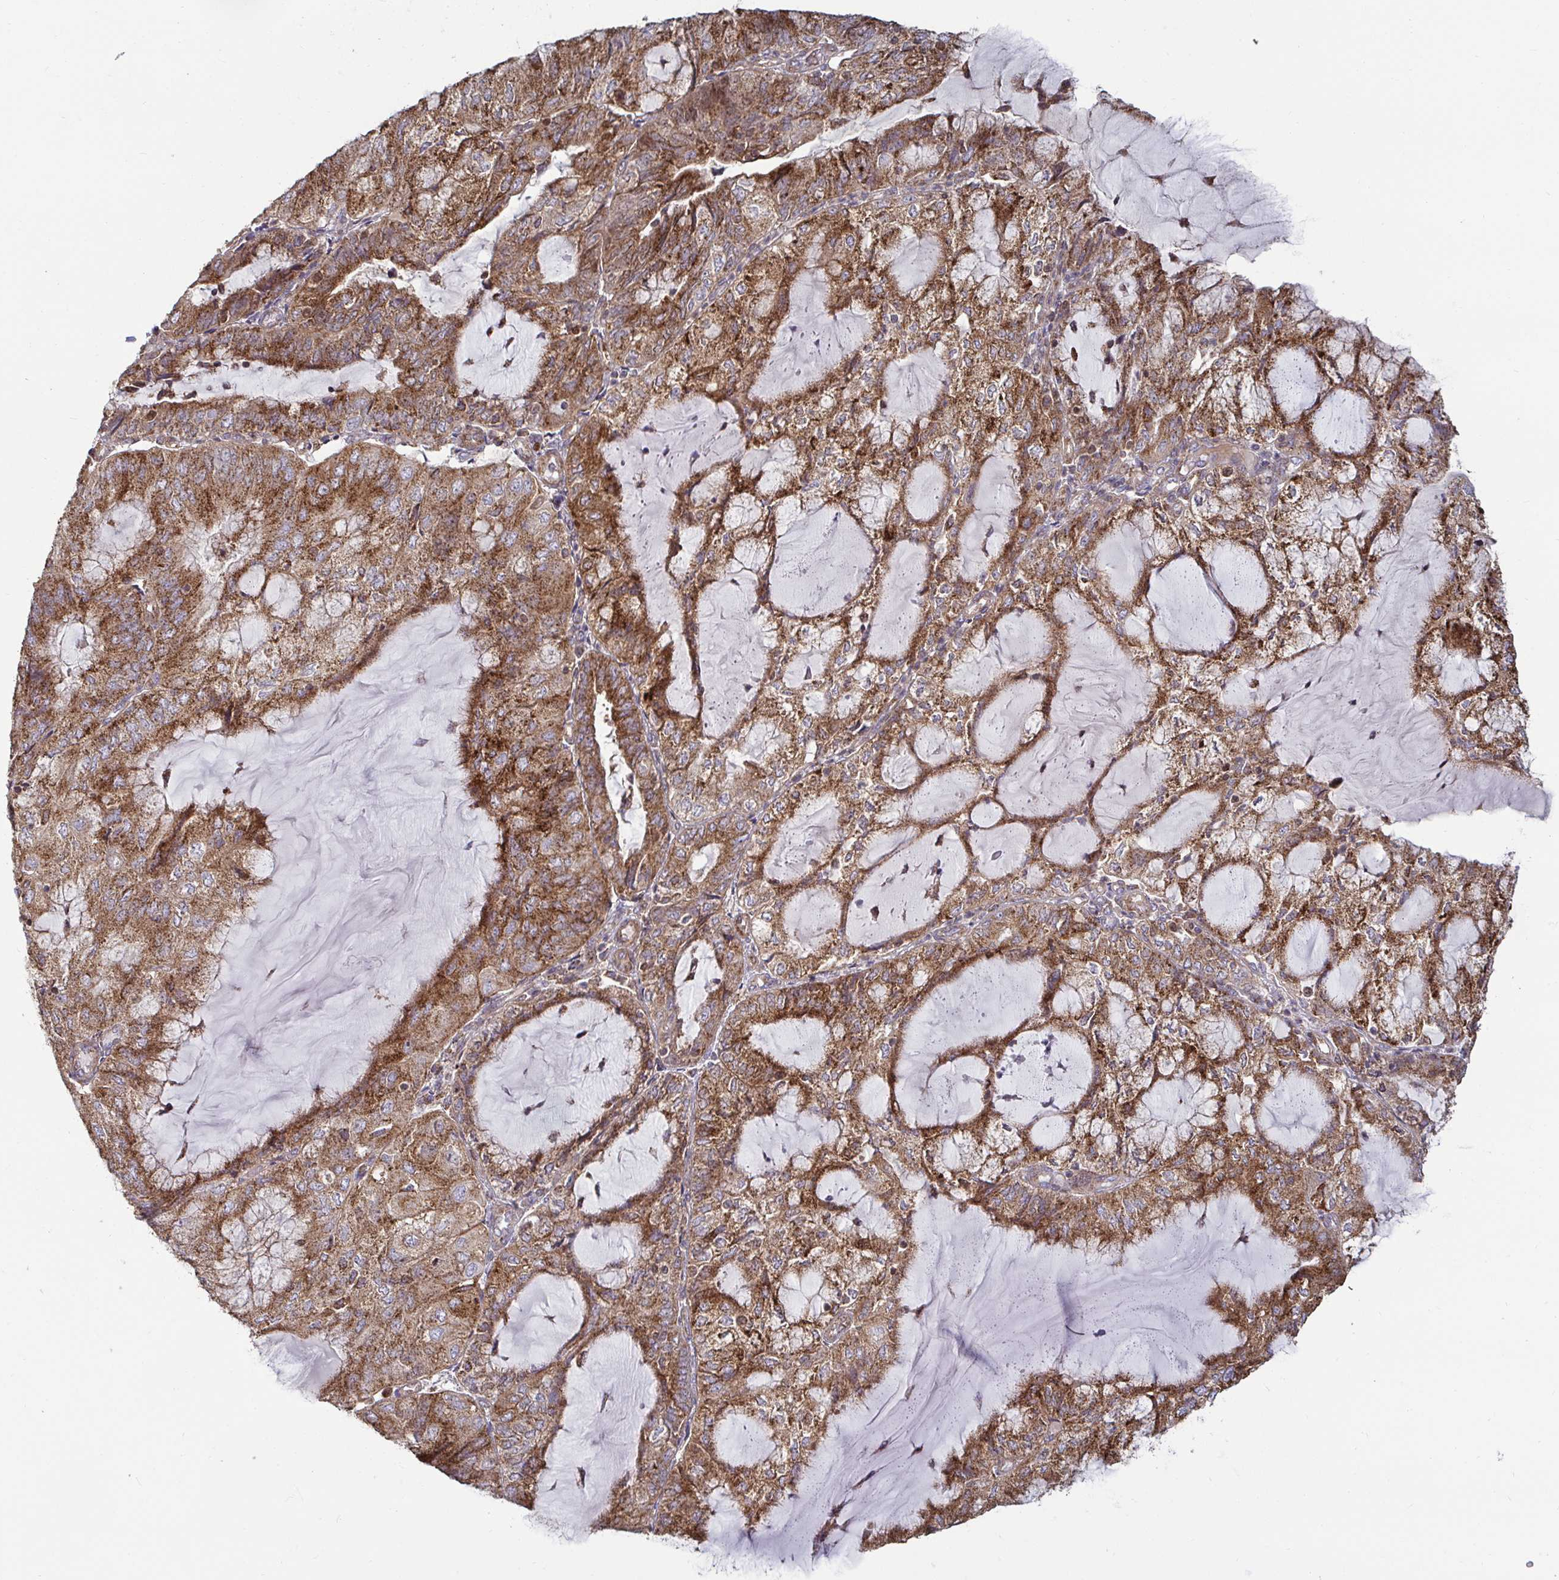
{"staining": {"intensity": "moderate", "quantity": ">75%", "location": "cytoplasmic/membranous"}, "tissue": "endometrial cancer", "cell_type": "Tumor cells", "image_type": "cancer", "snomed": [{"axis": "morphology", "description": "Adenocarcinoma, NOS"}, {"axis": "topography", "description": "Endometrium"}], "caption": "Immunohistochemistry (IHC) (DAB (3,3'-diaminobenzidine)) staining of endometrial cancer reveals moderate cytoplasmic/membranous protein expression in about >75% of tumor cells.", "gene": "SPRY1", "patient": {"sex": "female", "age": 81}}